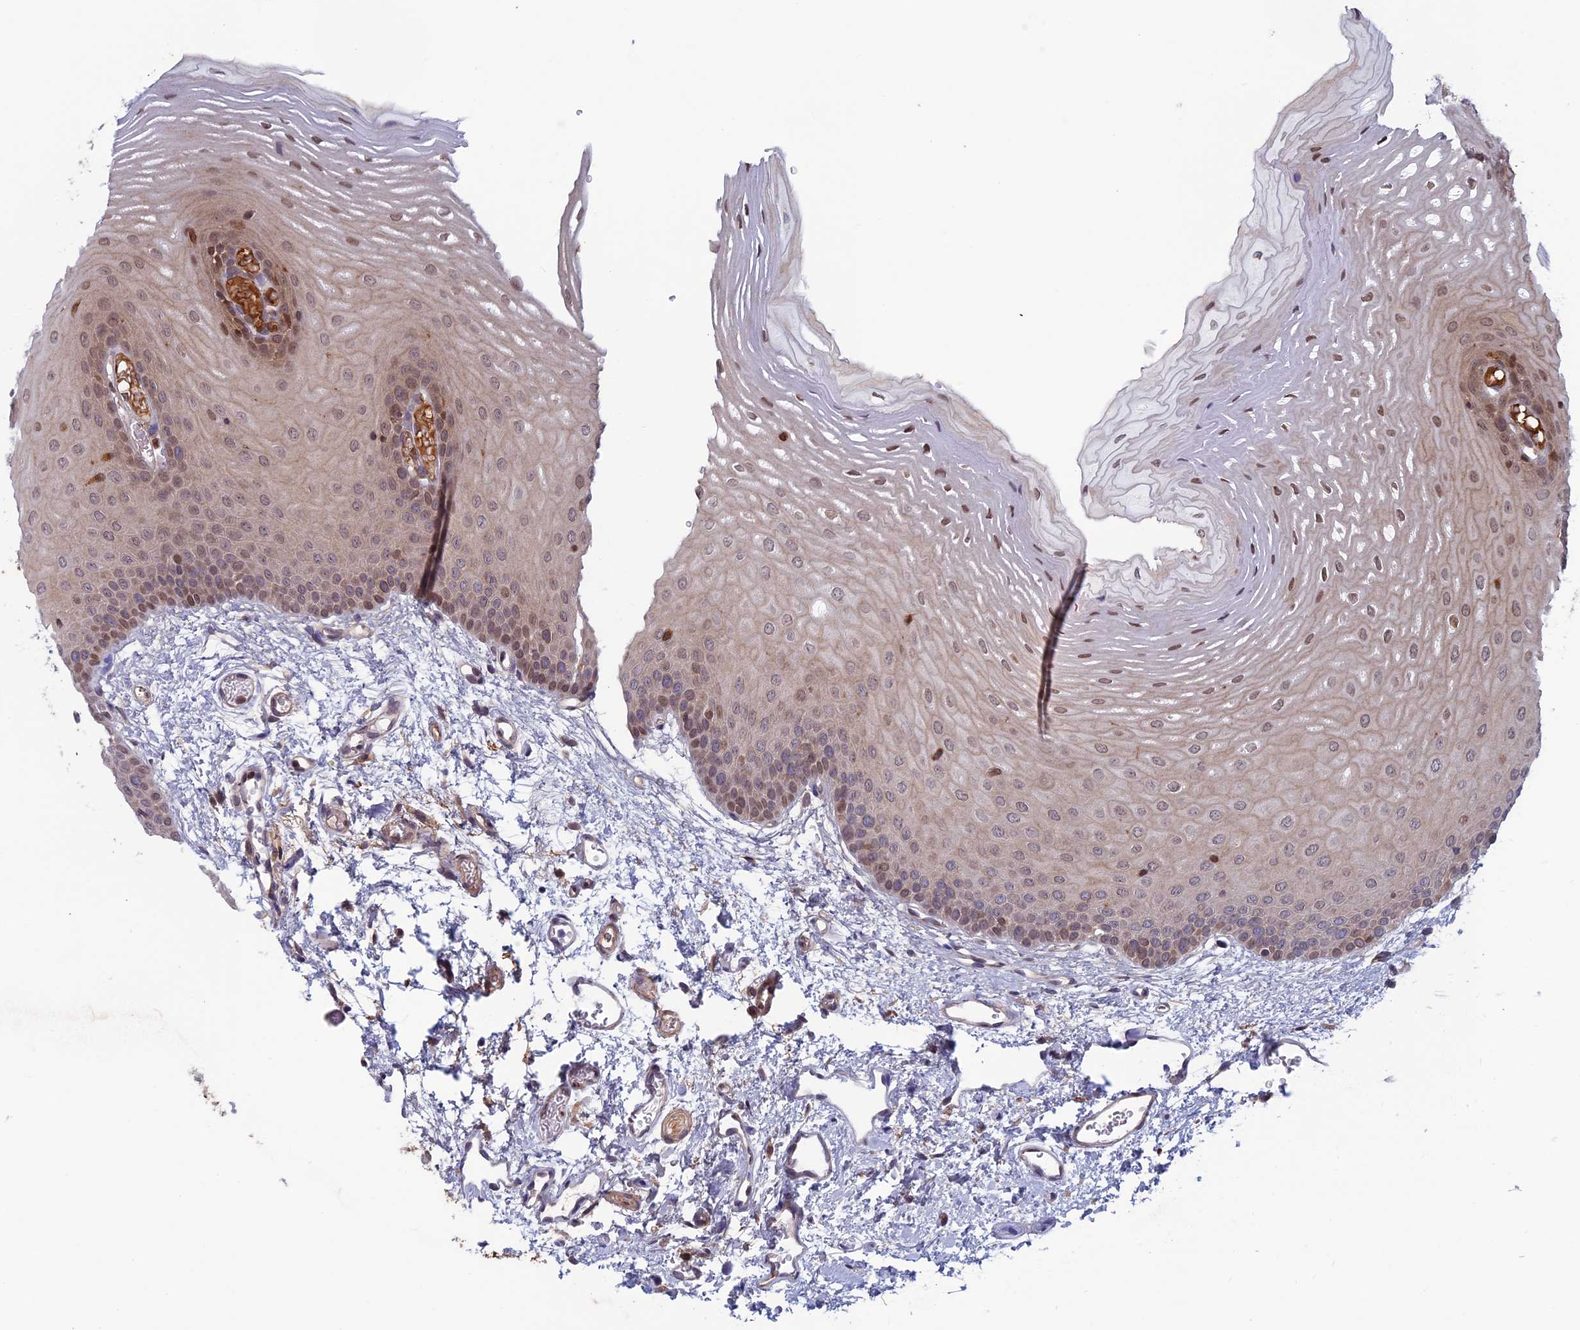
{"staining": {"intensity": "moderate", "quantity": "25%-75%", "location": "cytoplasmic/membranous,nuclear"}, "tissue": "oral mucosa", "cell_type": "Squamous epithelial cells", "image_type": "normal", "snomed": [{"axis": "morphology", "description": "Normal tissue, NOS"}, {"axis": "topography", "description": "Oral tissue"}], "caption": "IHC photomicrograph of unremarkable oral mucosa stained for a protein (brown), which displays medium levels of moderate cytoplasmic/membranous,nuclear staining in approximately 25%-75% of squamous epithelial cells.", "gene": "FADS1", "patient": {"sex": "female", "age": 70}}